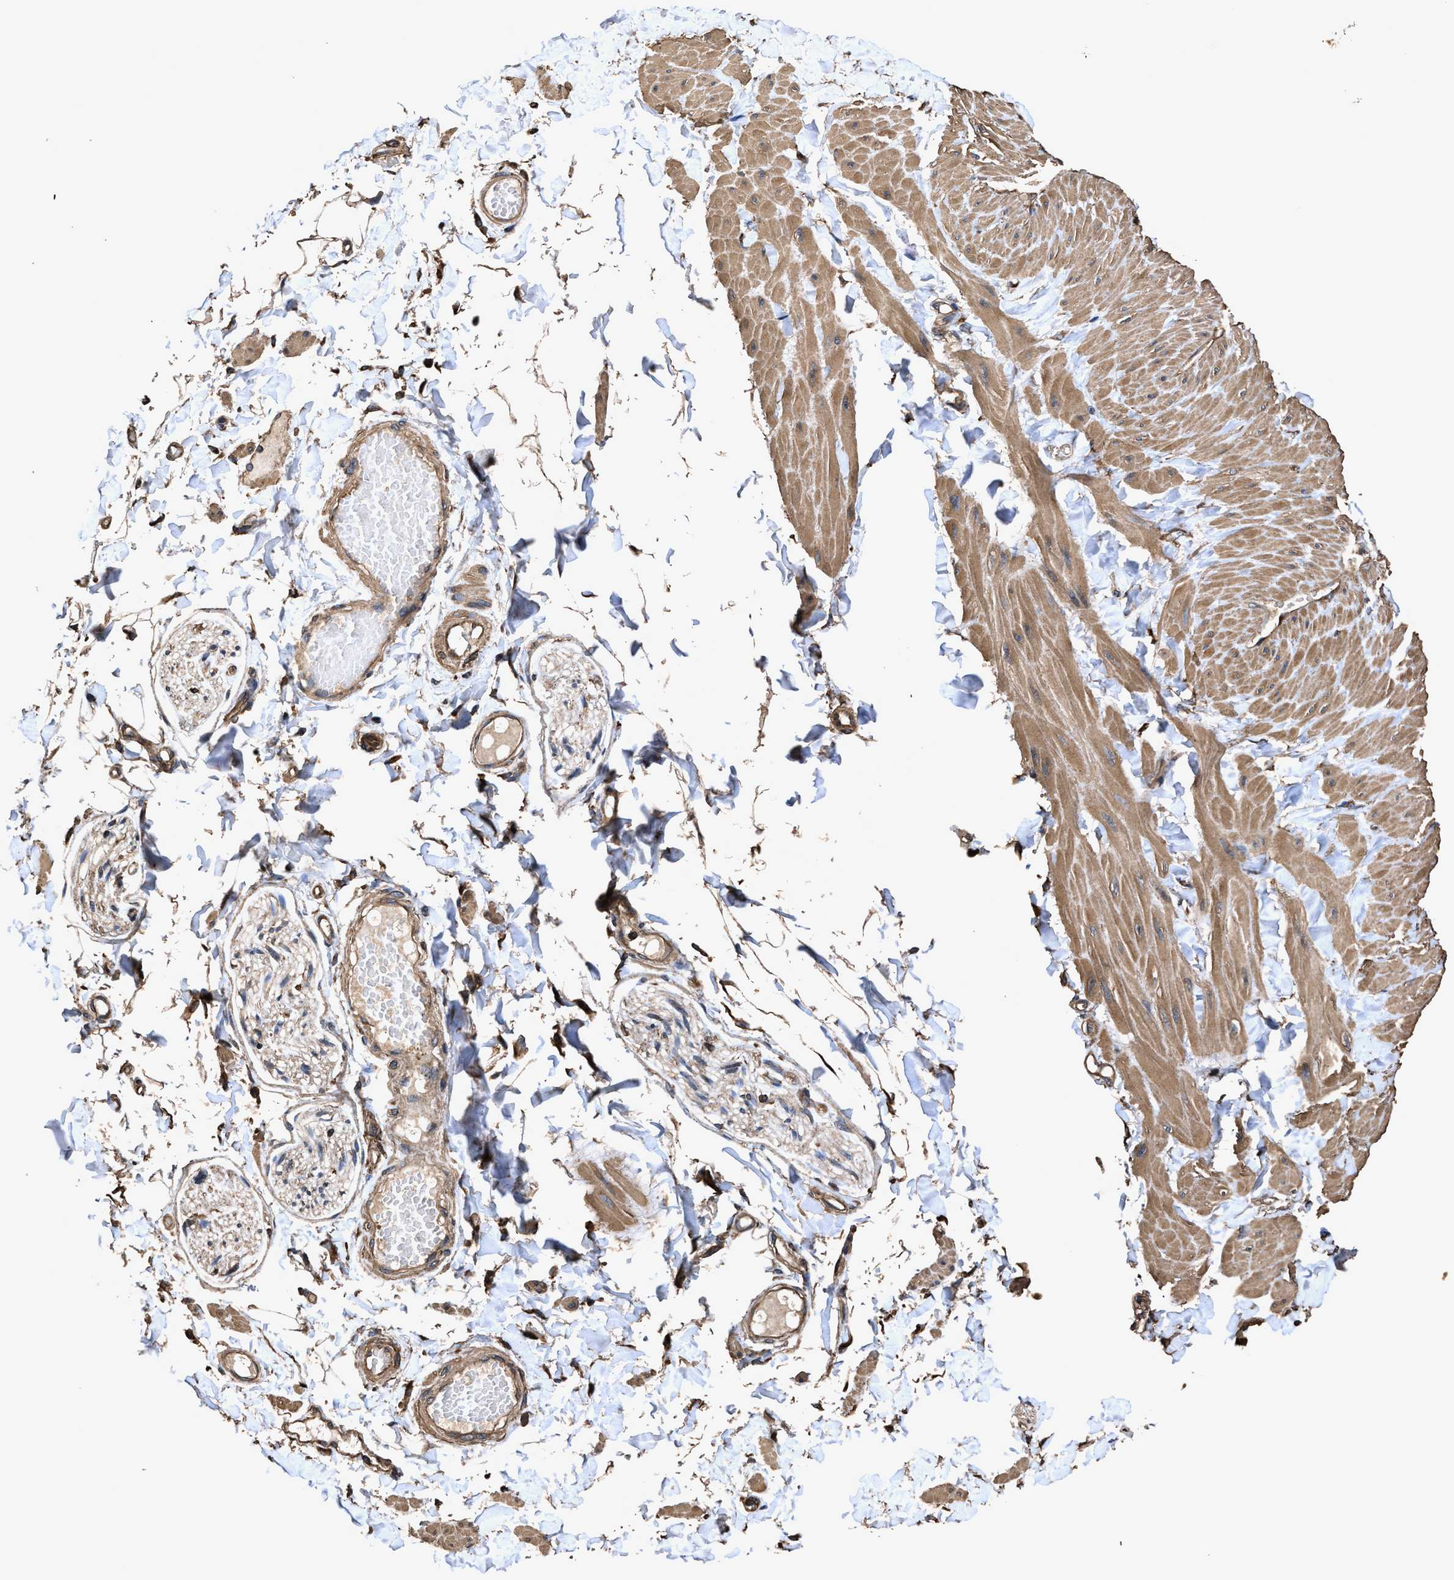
{"staining": {"intensity": "strong", "quantity": ">75%", "location": "cytoplasmic/membranous"}, "tissue": "adipose tissue", "cell_type": "Adipocytes", "image_type": "normal", "snomed": [{"axis": "morphology", "description": "Normal tissue, NOS"}, {"axis": "topography", "description": "Adipose tissue"}, {"axis": "topography", "description": "Vascular tissue"}, {"axis": "topography", "description": "Peripheral nerve tissue"}], "caption": "Strong cytoplasmic/membranous positivity for a protein is present in about >75% of adipocytes of unremarkable adipose tissue using IHC.", "gene": "ZMYND19", "patient": {"sex": "male", "age": 25}}